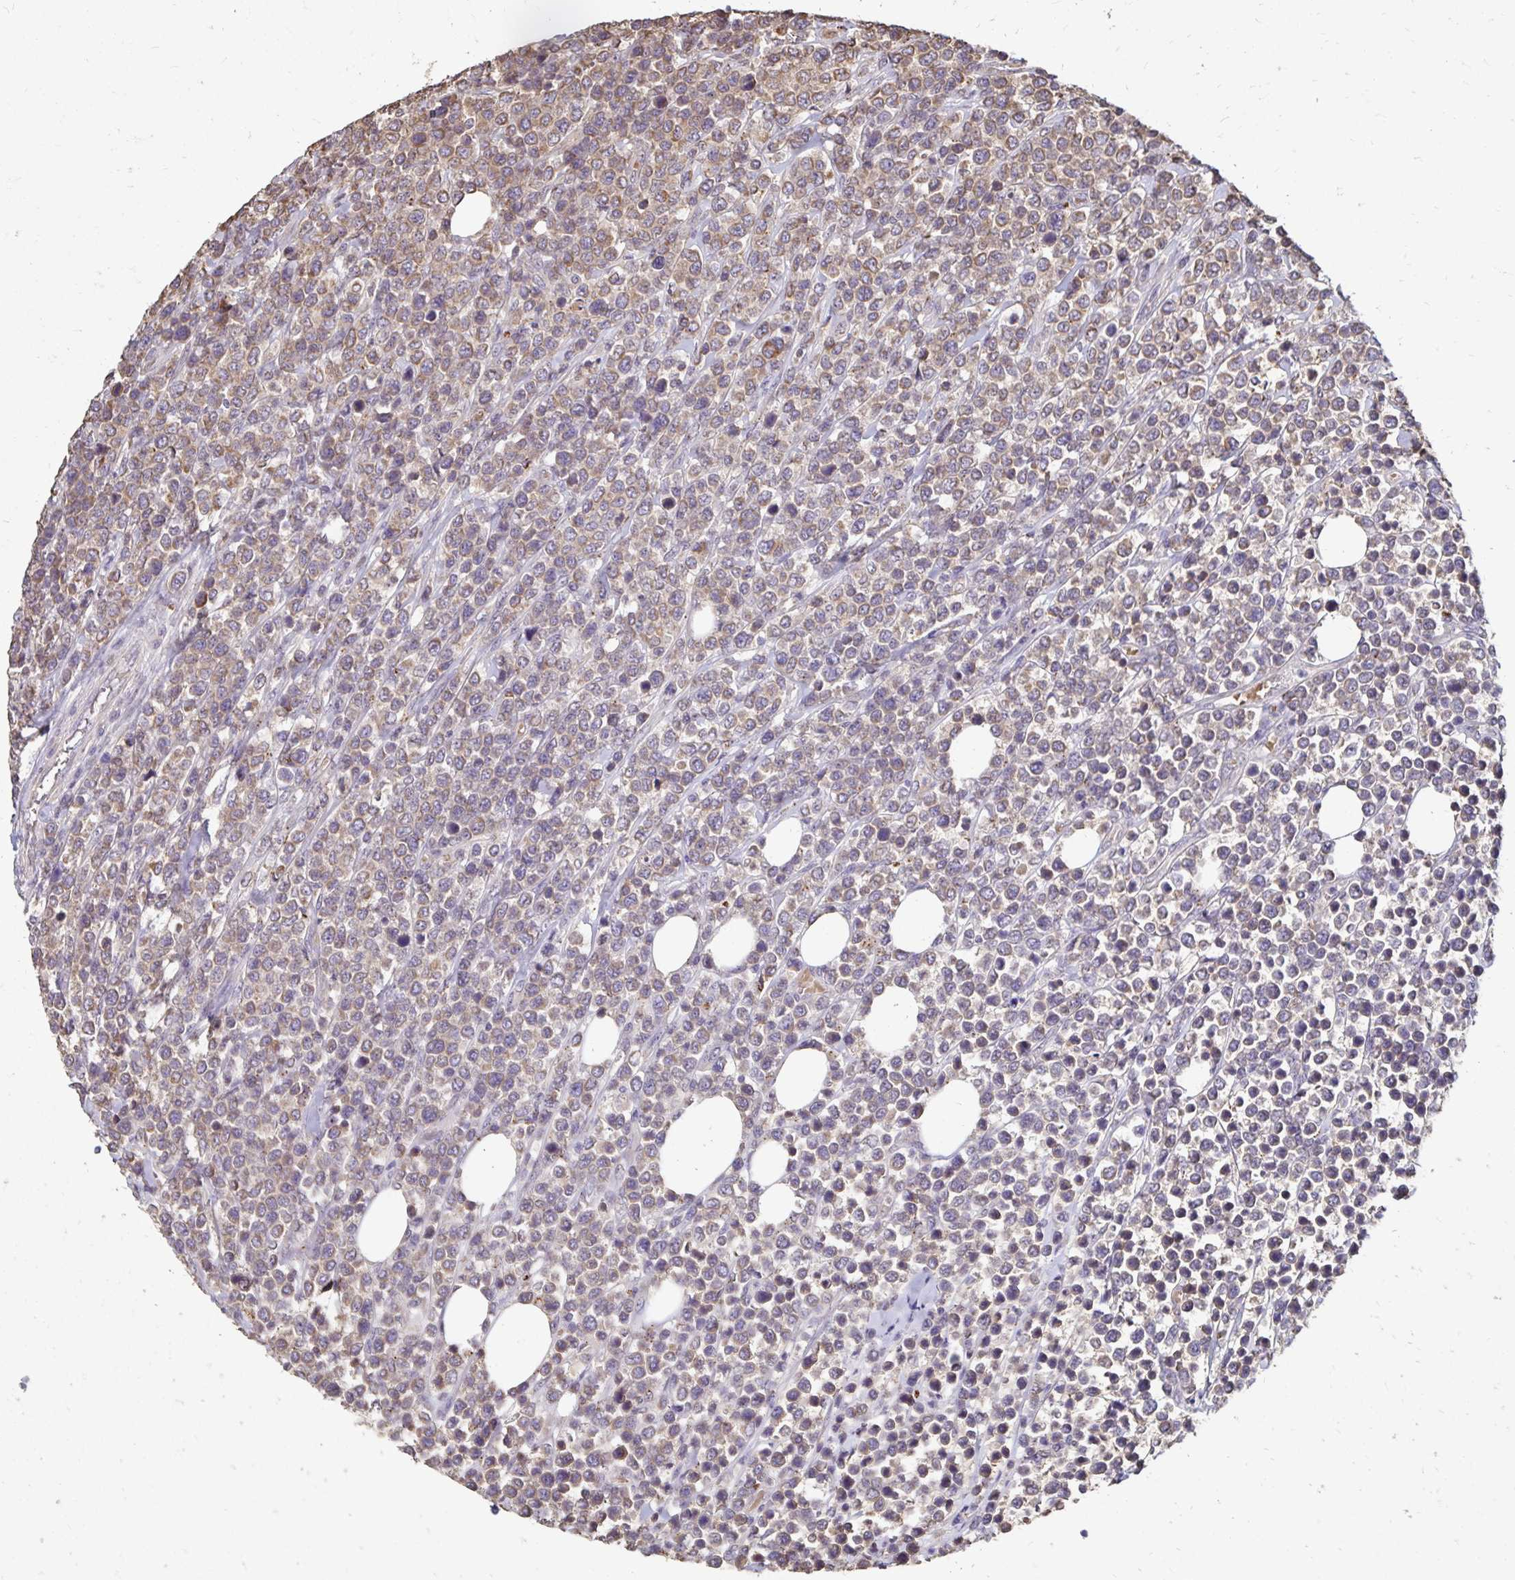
{"staining": {"intensity": "weak", "quantity": ">75%", "location": "cytoplasmic/membranous"}, "tissue": "lymphoma", "cell_type": "Tumor cells", "image_type": "cancer", "snomed": [{"axis": "morphology", "description": "Malignant lymphoma, non-Hodgkin's type, High grade"}, {"axis": "topography", "description": "Soft tissue"}], "caption": "Tumor cells demonstrate weak cytoplasmic/membranous expression in approximately >75% of cells in lymphoma.", "gene": "EMC10", "patient": {"sex": "female", "age": 56}}